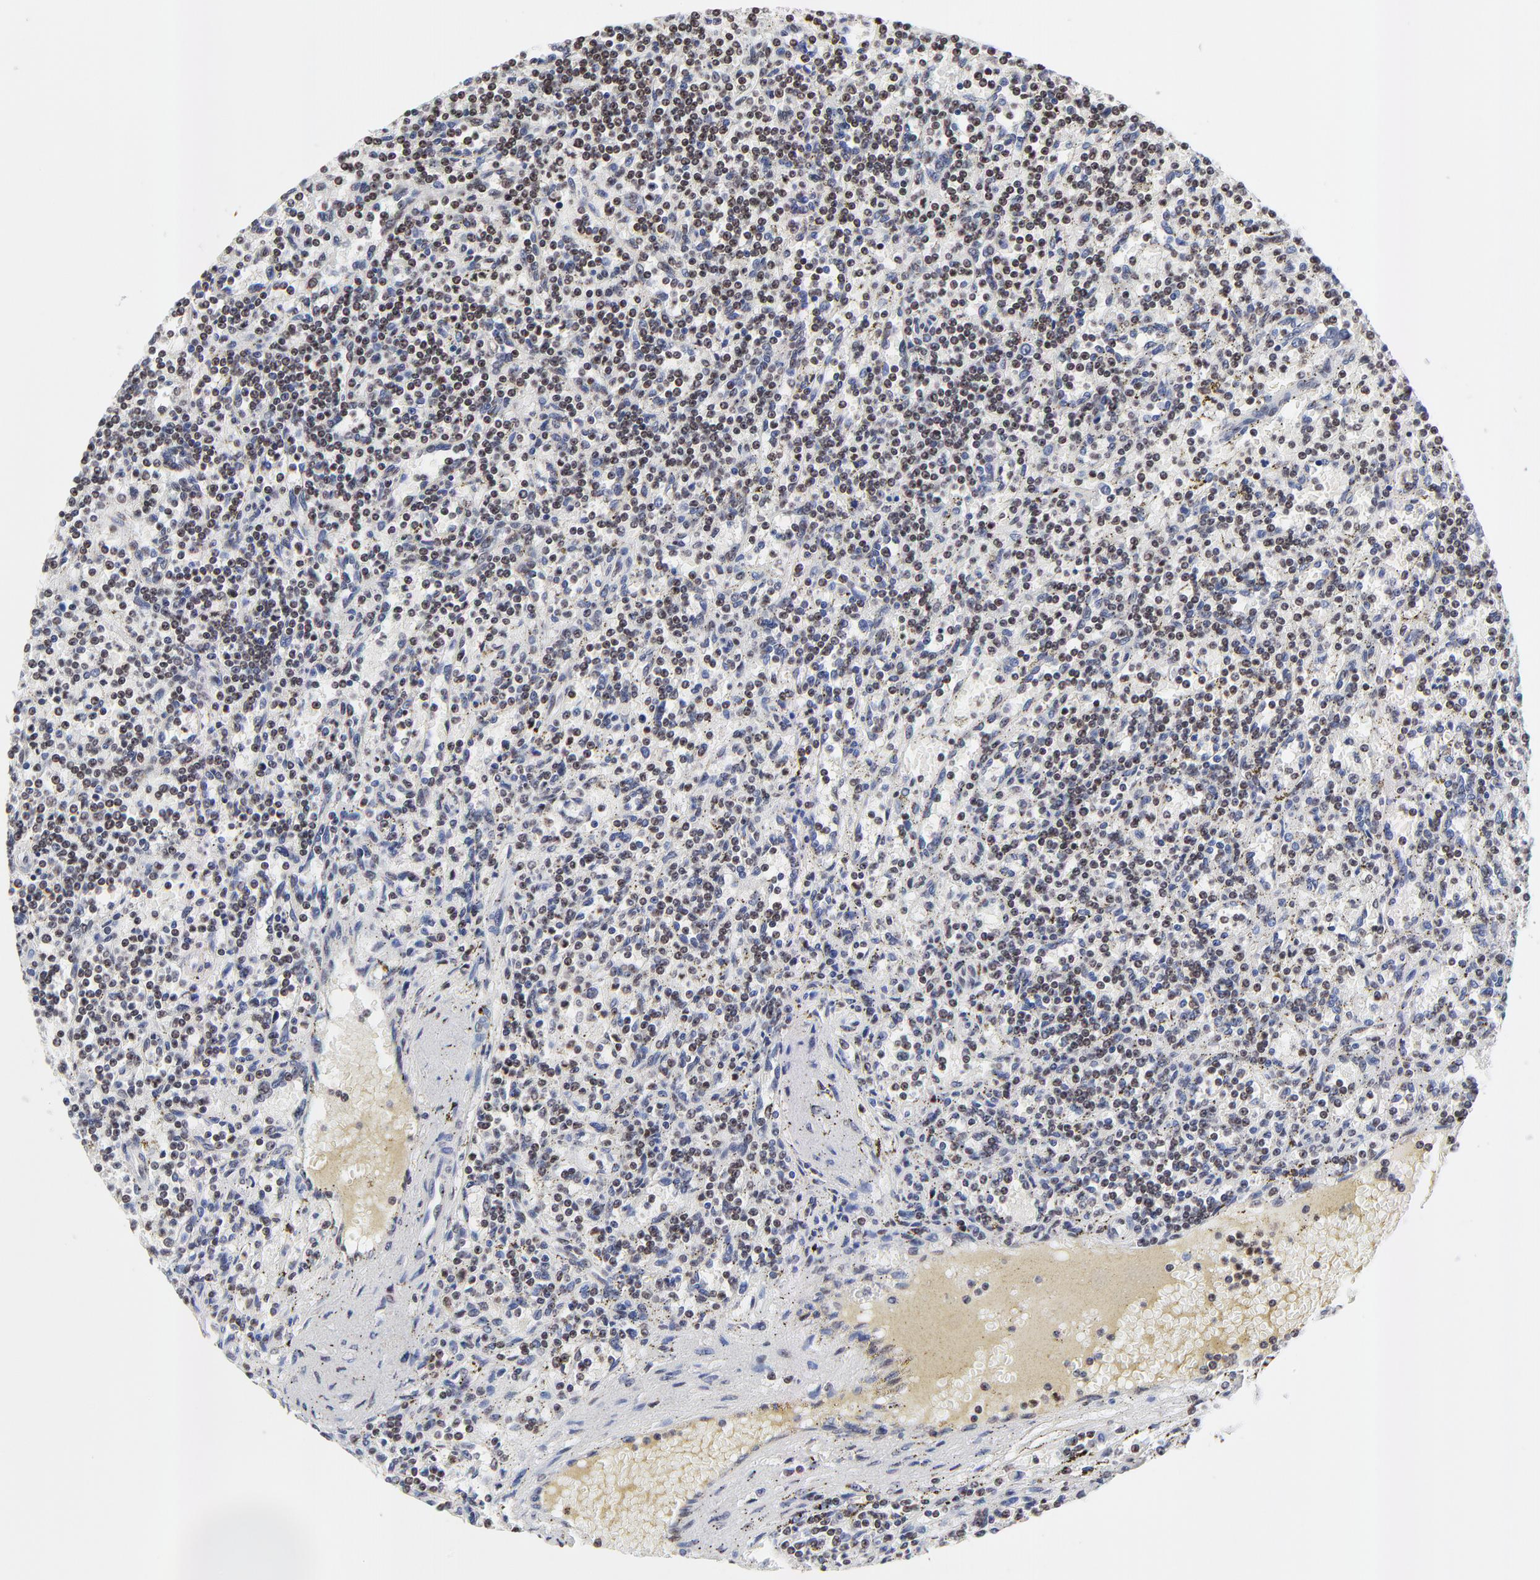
{"staining": {"intensity": "weak", "quantity": "<25%", "location": "nuclear"}, "tissue": "lymphoma", "cell_type": "Tumor cells", "image_type": "cancer", "snomed": [{"axis": "morphology", "description": "Malignant lymphoma, non-Hodgkin's type, Low grade"}, {"axis": "topography", "description": "Spleen"}], "caption": "Malignant lymphoma, non-Hodgkin's type (low-grade) was stained to show a protein in brown. There is no significant expression in tumor cells.", "gene": "ZNF777", "patient": {"sex": "male", "age": 73}}